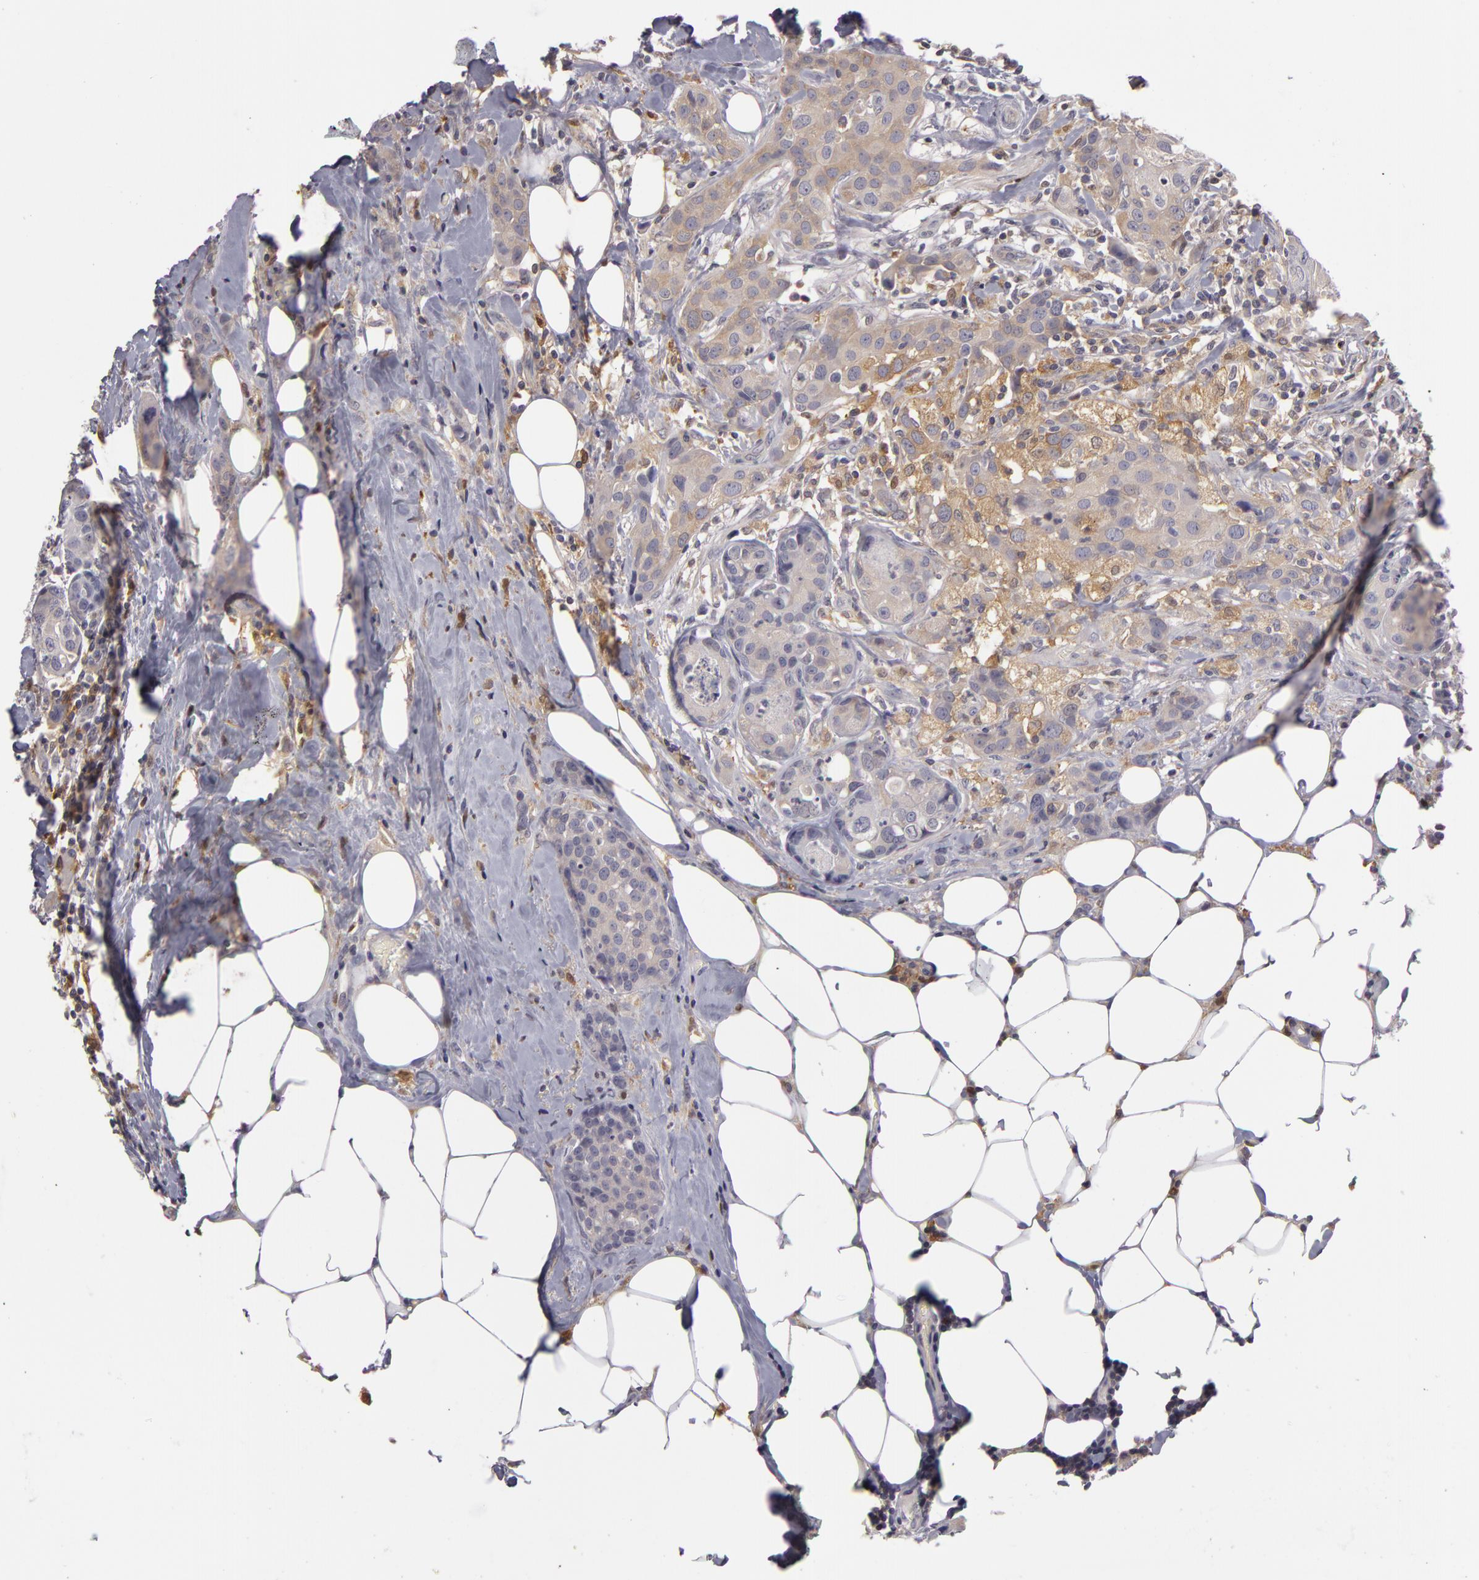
{"staining": {"intensity": "negative", "quantity": "none", "location": "none"}, "tissue": "breast cancer", "cell_type": "Tumor cells", "image_type": "cancer", "snomed": [{"axis": "morphology", "description": "Duct carcinoma"}, {"axis": "topography", "description": "Breast"}], "caption": "Invasive ductal carcinoma (breast) was stained to show a protein in brown. There is no significant expression in tumor cells. Brightfield microscopy of immunohistochemistry stained with DAB (brown) and hematoxylin (blue), captured at high magnification.", "gene": "GNPDA1", "patient": {"sex": "female", "age": 45}}